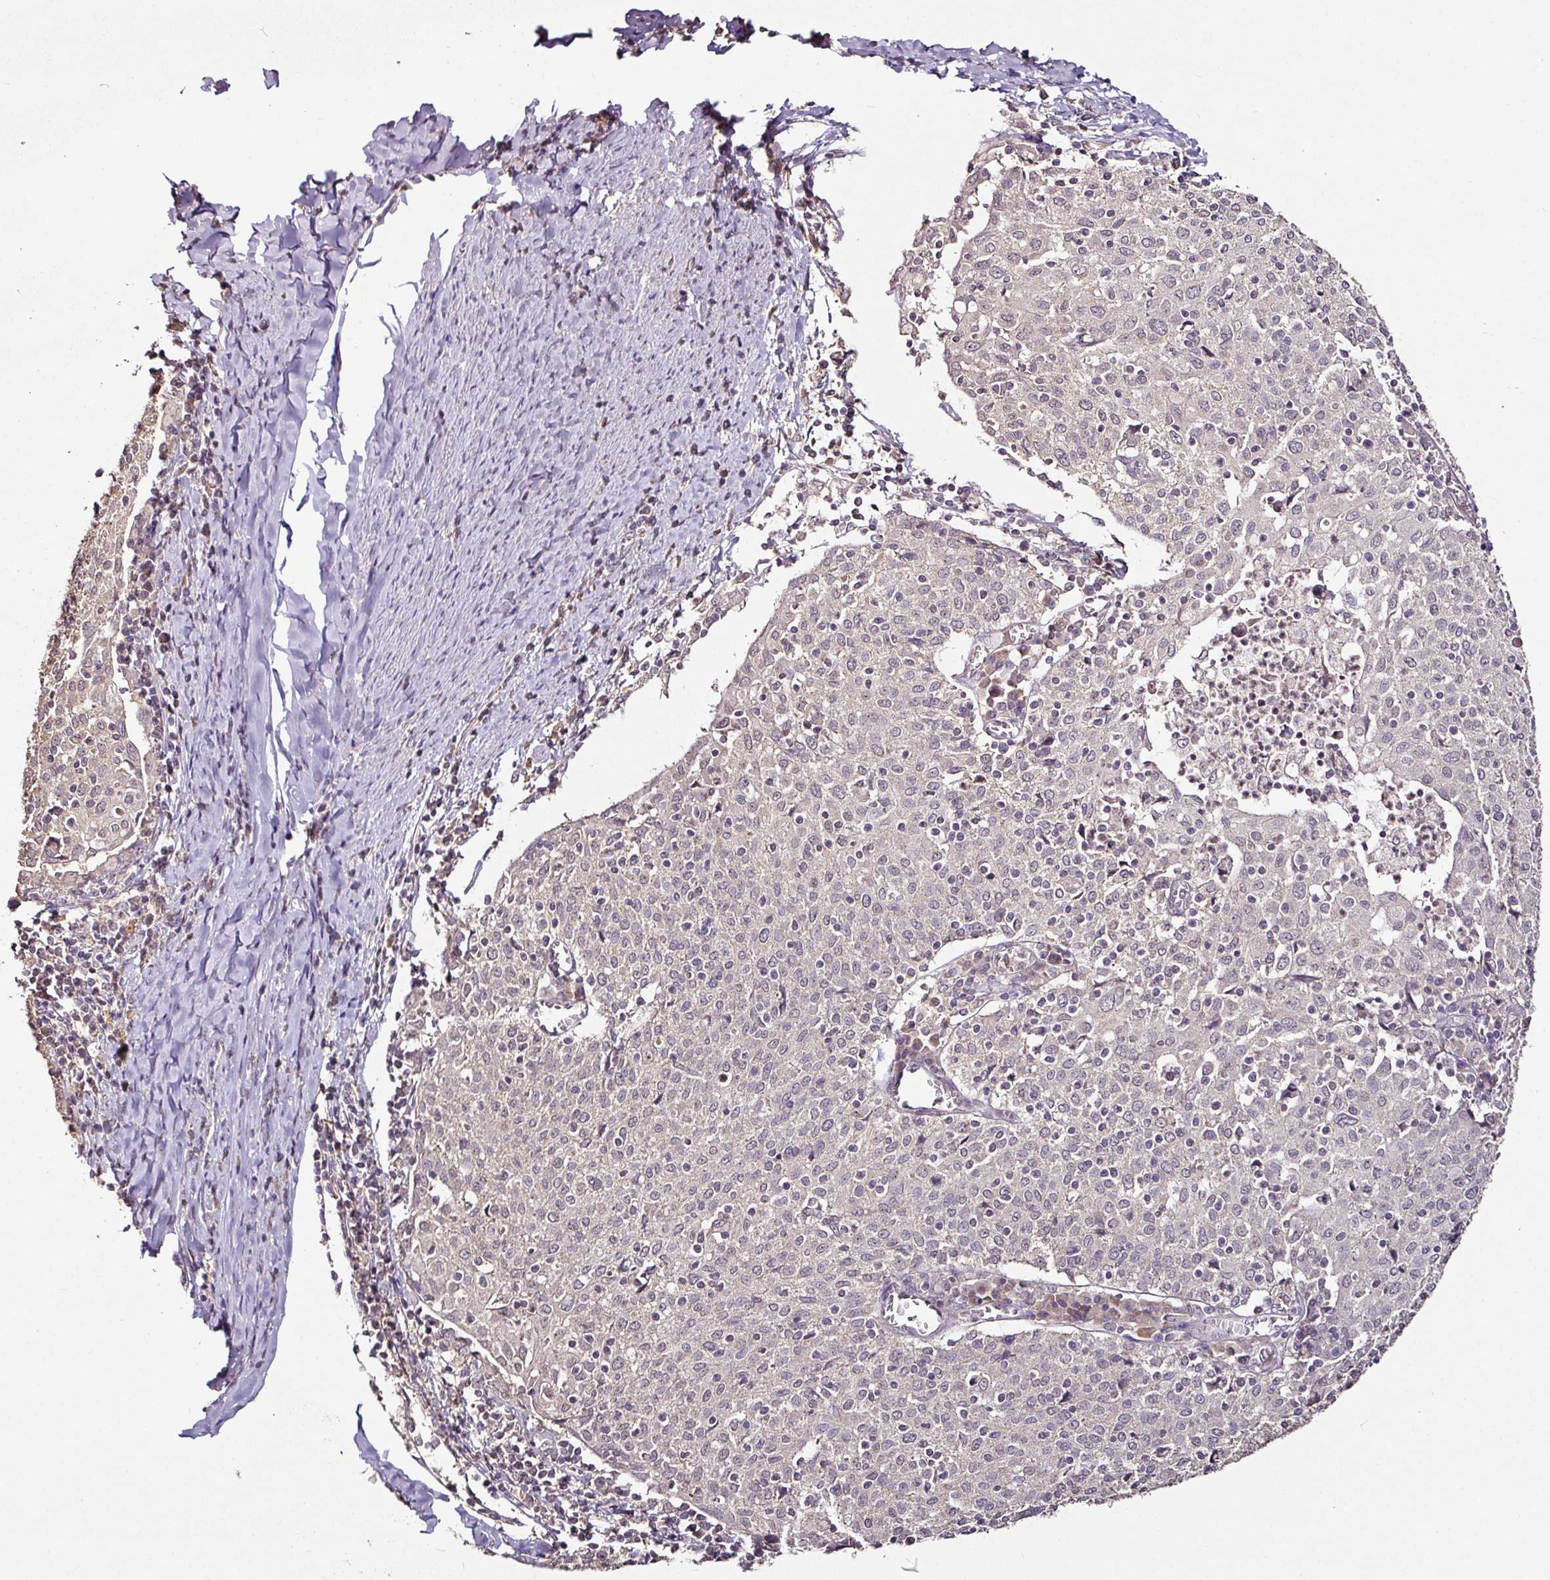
{"staining": {"intensity": "negative", "quantity": "none", "location": "none"}, "tissue": "cervical cancer", "cell_type": "Tumor cells", "image_type": "cancer", "snomed": [{"axis": "morphology", "description": "Squamous cell carcinoma, NOS"}, {"axis": "topography", "description": "Cervix"}], "caption": "Tumor cells show no significant staining in cervical cancer. The staining was performed using DAB (3,3'-diaminobenzidine) to visualize the protein expression in brown, while the nuclei were stained in blue with hematoxylin (Magnification: 20x).", "gene": "RPL38", "patient": {"sex": "female", "age": 52}}